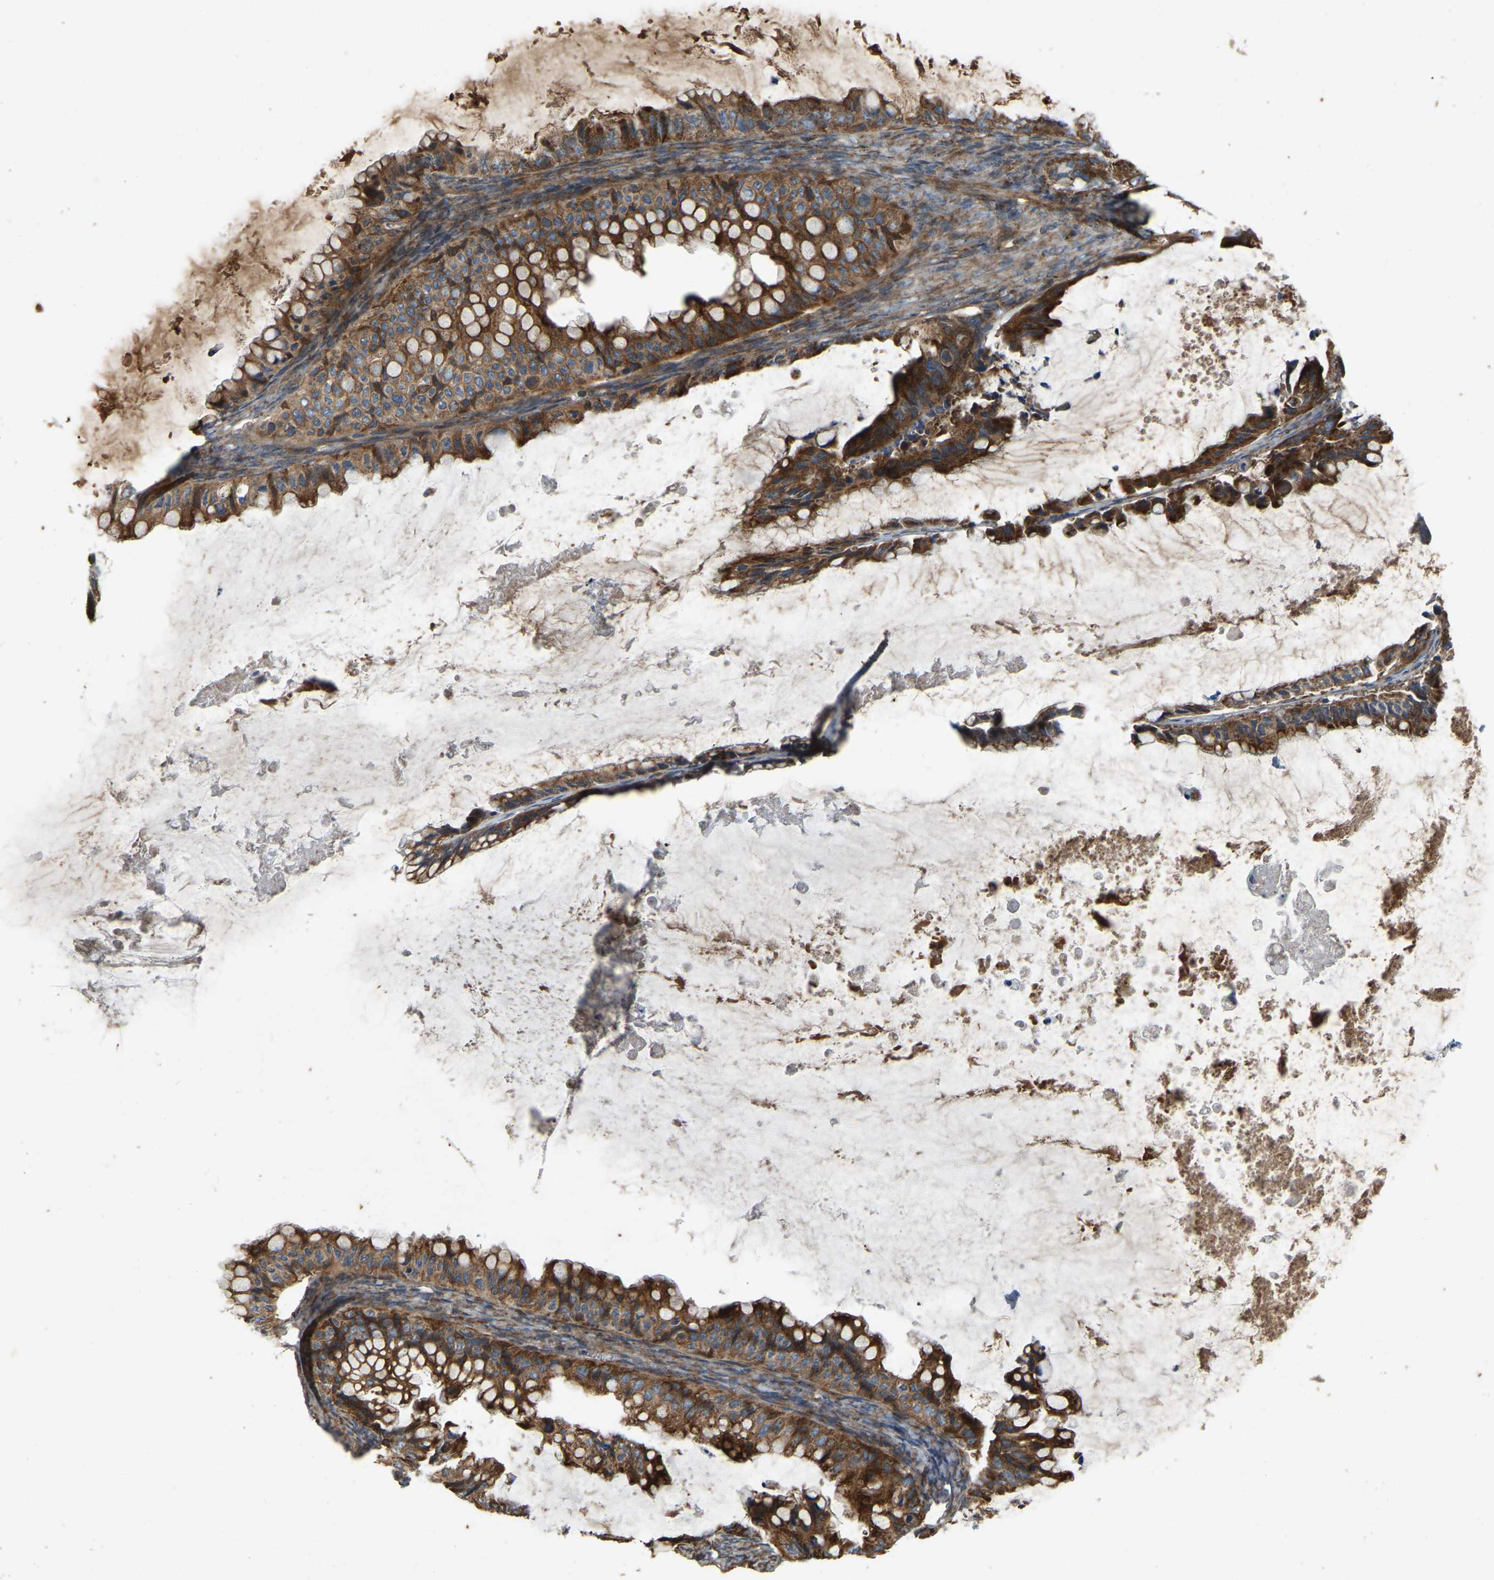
{"staining": {"intensity": "strong", "quantity": ">75%", "location": "cytoplasmic/membranous"}, "tissue": "ovarian cancer", "cell_type": "Tumor cells", "image_type": "cancer", "snomed": [{"axis": "morphology", "description": "Cystadenocarcinoma, mucinous, NOS"}, {"axis": "topography", "description": "Ovary"}], "caption": "A brown stain labels strong cytoplasmic/membranous staining of a protein in human ovarian cancer tumor cells. (brown staining indicates protein expression, while blue staining denotes nuclei).", "gene": "SAMD9L", "patient": {"sex": "female", "age": 80}}